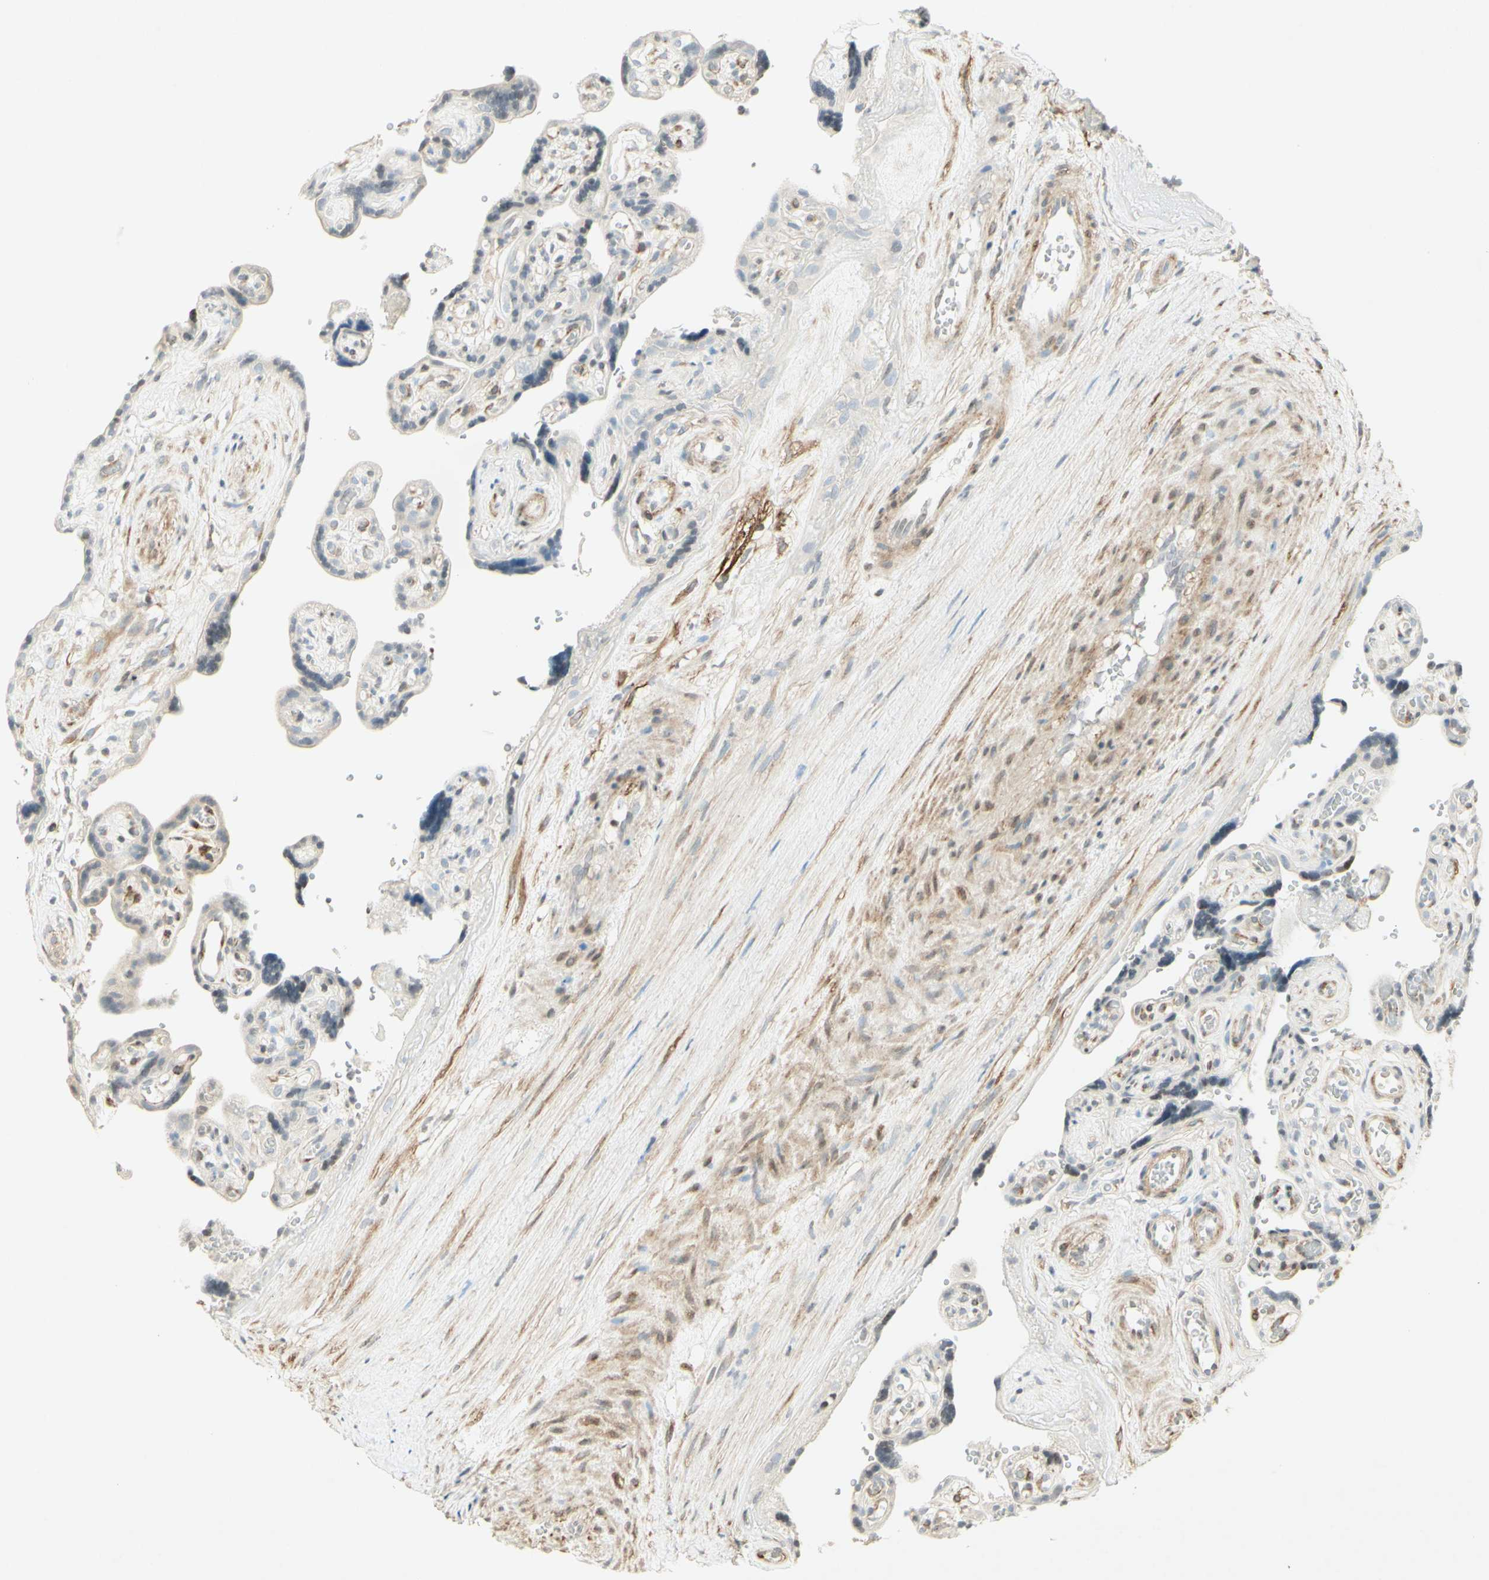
{"staining": {"intensity": "negative", "quantity": "none", "location": "none"}, "tissue": "placenta", "cell_type": "Decidual cells", "image_type": "normal", "snomed": [{"axis": "morphology", "description": "Normal tissue, NOS"}, {"axis": "topography", "description": "Placenta"}], "caption": "The photomicrograph displays no significant staining in decidual cells of placenta. (Brightfield microscopy of DAB (3,3'-diaminobenzidine) immunohistochemistry at high magnification).", "gene": "MAP1B", "patient": {"sex": "female", "age": 30}}